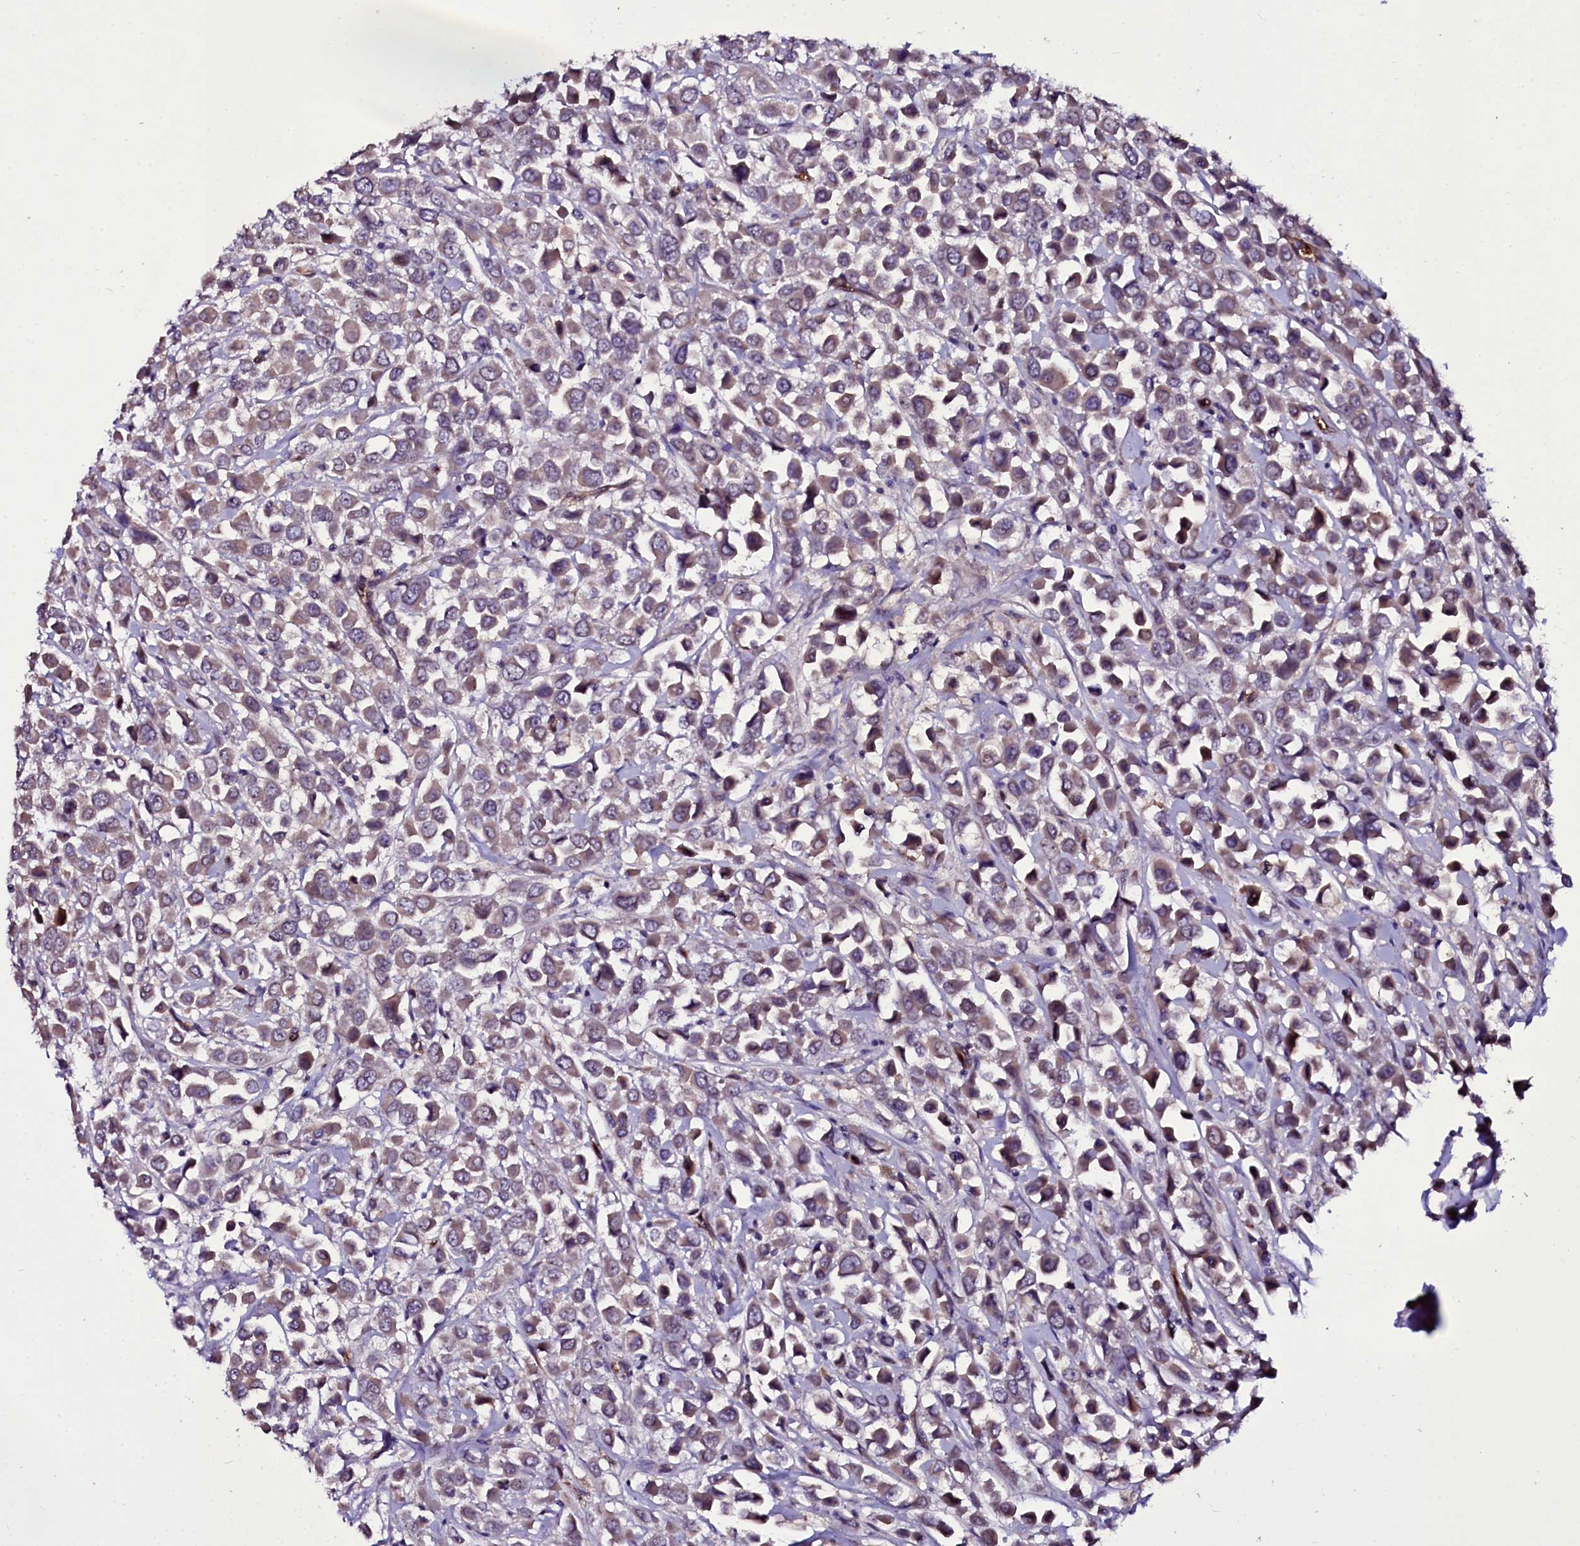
{"staining": {"intensity": "weak", "quantity": "25%-75%", "location": "cytoplasmic/membranous"}, "tissue": "breast cancer", "cell_type": "Tumor cells", "image_type": "cancer", "snomed": [{"axis": "morphology", "description": "Duct carcinoma"}, {"axis": "topography", "description": "Breast"}], "caption": "High-power microscopy captured an IHC histopathology image of breast invasive ductal carcinoma, revealing weak cytoplasmic/membranous staining in approximately 25%-75% of tumor cells.", "gene": "MEX3C", "patient": {"sex": "female", "age": 61}}